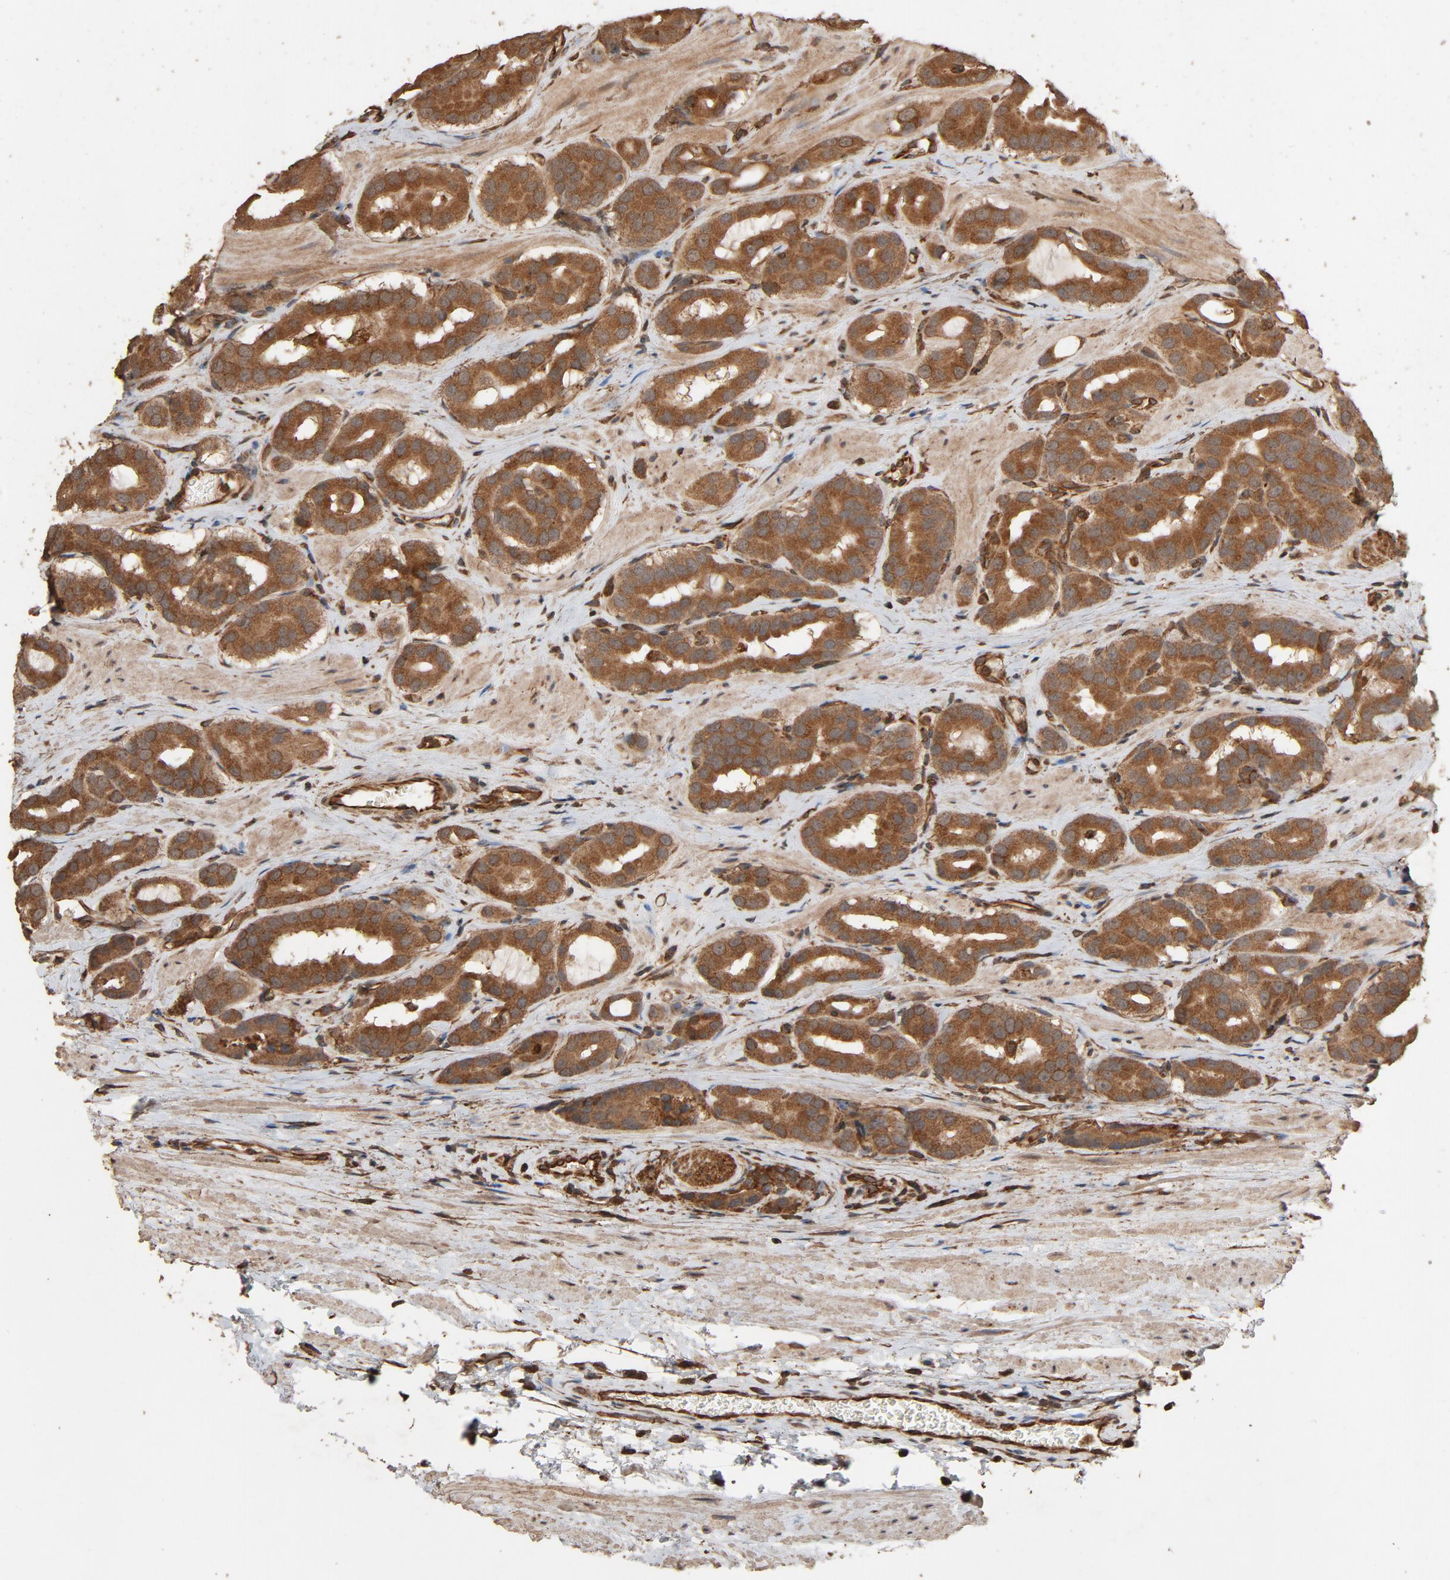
{"staining": {"intensity": "moderate", "quantity": ">75%", "location": "cytoplasmic/membranous"}, "tissue": "prostate cancer", "cell_type": "Tumor cells", "image_type": "cancer", "snomed": [{"axis": "morphology", "description": "Adenocarcinoma, Low grade"}, {"axis": "topography", "description": "Prostate"}], "caption": "Low-grade adenocarcinoma (prostate) stained for a protein exhibits moderate cytoplasmic/membranous positivity in tumor cells.", "gene": "RPS6KA6", "patient": {"sex": "male", "age": 59}}